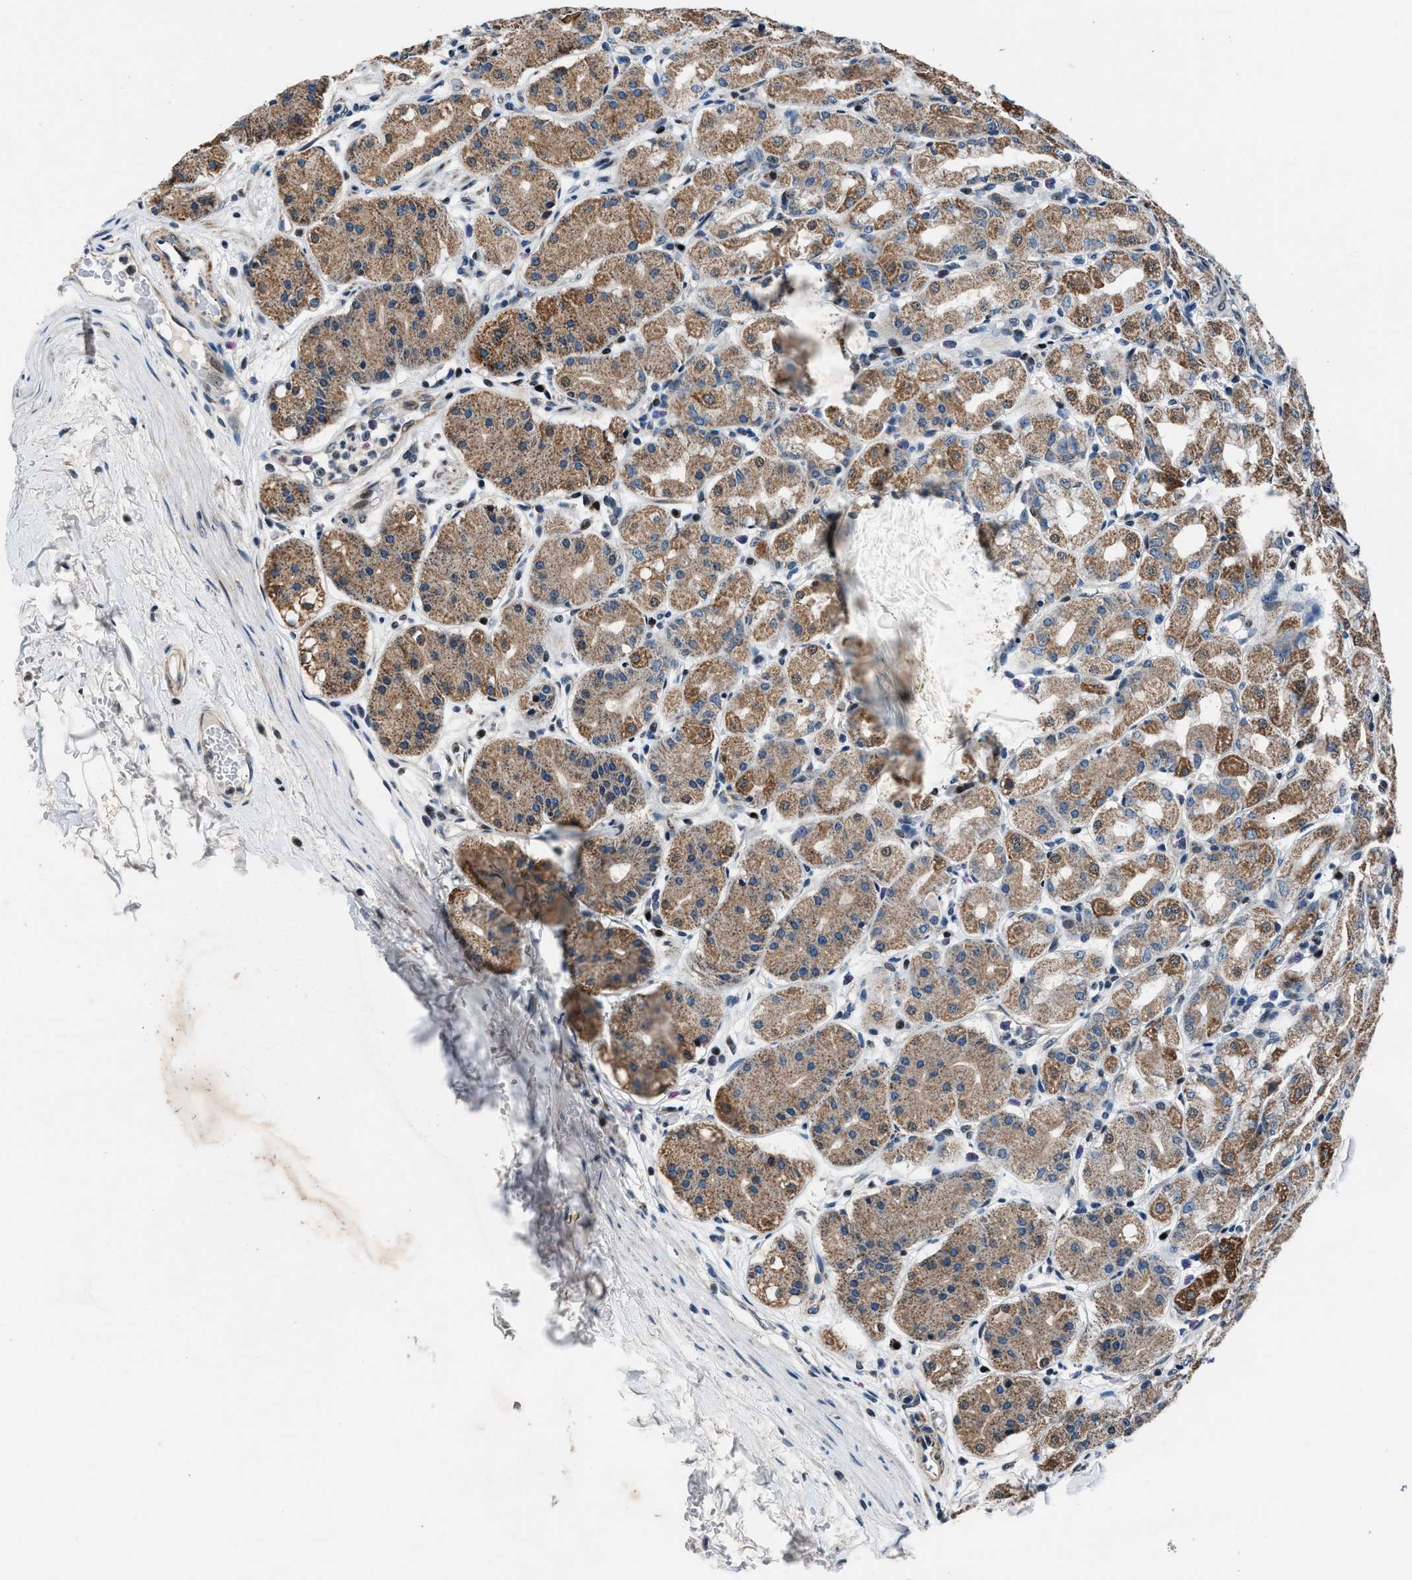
{"staining": {"intensity": "moderate", "quantity": "25%-75%", "location": "cytoplasmic/membranous"}, "tissue": "stomach", "cell_type": "Glandular cells", "image_type": "normal", "snomed": [{"axis": "morphology", "description": "Normal tissue, NOS"}, {"axis": "topography", "description": "Stomach"}, {"axis": "topography", "description": "Stomach, lower"}], "caption": "Immunohistochemical staining of benign stomach reveals 25%-75% levels of moderate cytoplasmic/membranous protein positivity in about 25%-75% of glandular cells. The protein is shown in brown color, while the nuclei are stained blue.", "gene": "PRRC2B", "patient": {"sex": "female", "age": 56}}